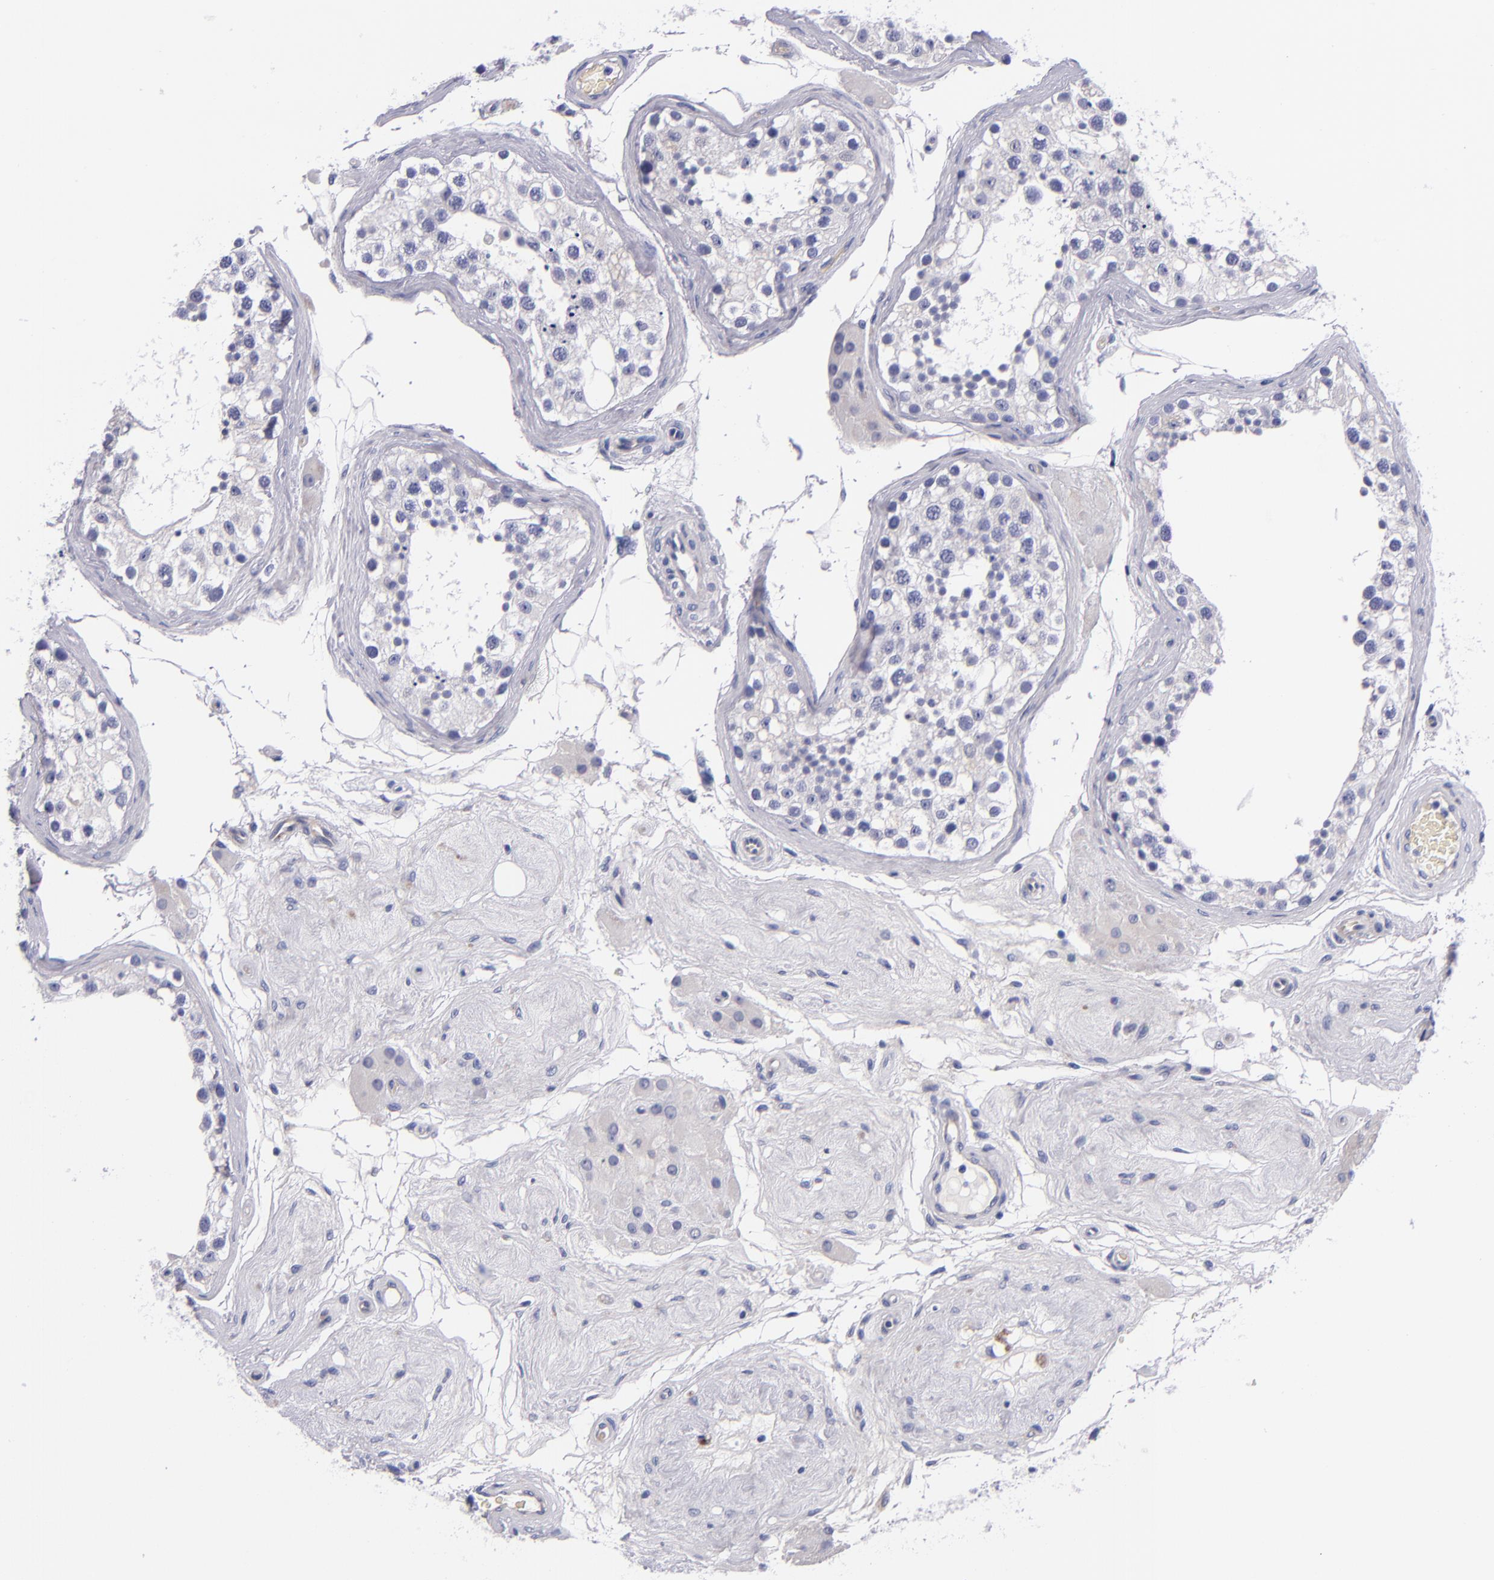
{"staining": {"intensity": "negative", "quantity": "none", "location": "none"}, "tissue": "testis", "cell_type": "Cells in seminiferous ducts", "image_type": "normal", "snomed": [{"axis": "morphology", "description": "Normal tissue, NOS"}, {"axis": "topography", "description": "Testis"}], "caption": "Immunohistochemistry of normal human testis exhibits no positivity in cells in seminiferous ducts.", "gene": "NOS3", "patient": {"sex": "male", "age": 68}}